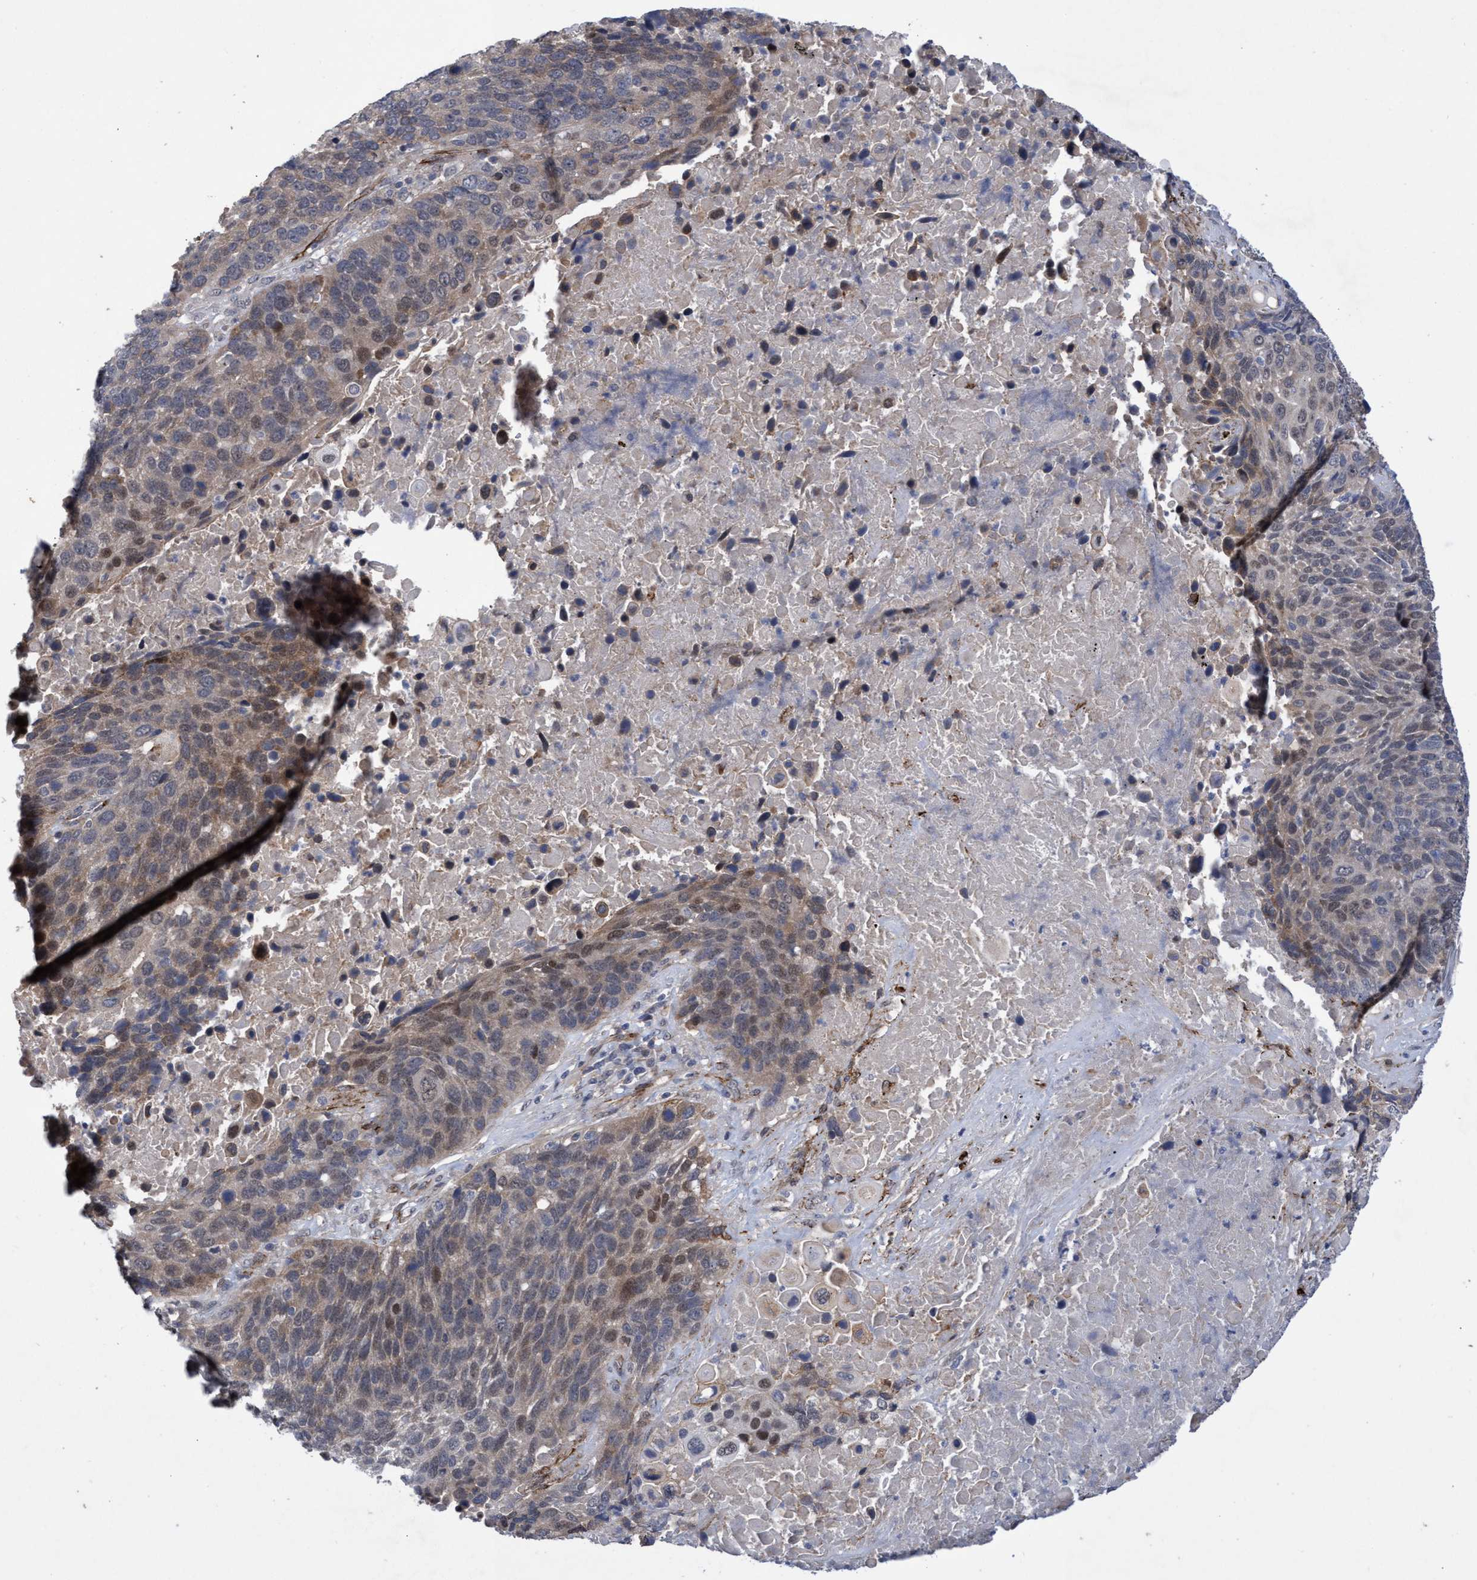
{"staining": {"intensity": "weak", "quantity": "25%-75%", "location": "nuclear"}, "tissue": "lung cancer", "cell_type": "Tumor cells", "image_type": "cancer", "snomed": [{"axis": "morphology", "description": "Squamous cell carcinoma, NOS"}, {"axis": "topography", "description": "Lung"}], "caption": "Squamous cell carcinoma (lung) tissue exhibits weak nuclear positivity in about 25%-75% of tumor cells, visualized by immunohistochemistry. (Brightfield microscopy of DAB IHC at high magnification).", "gene": "ZNF750", "patient": {"sex": "male", "age": 66}}